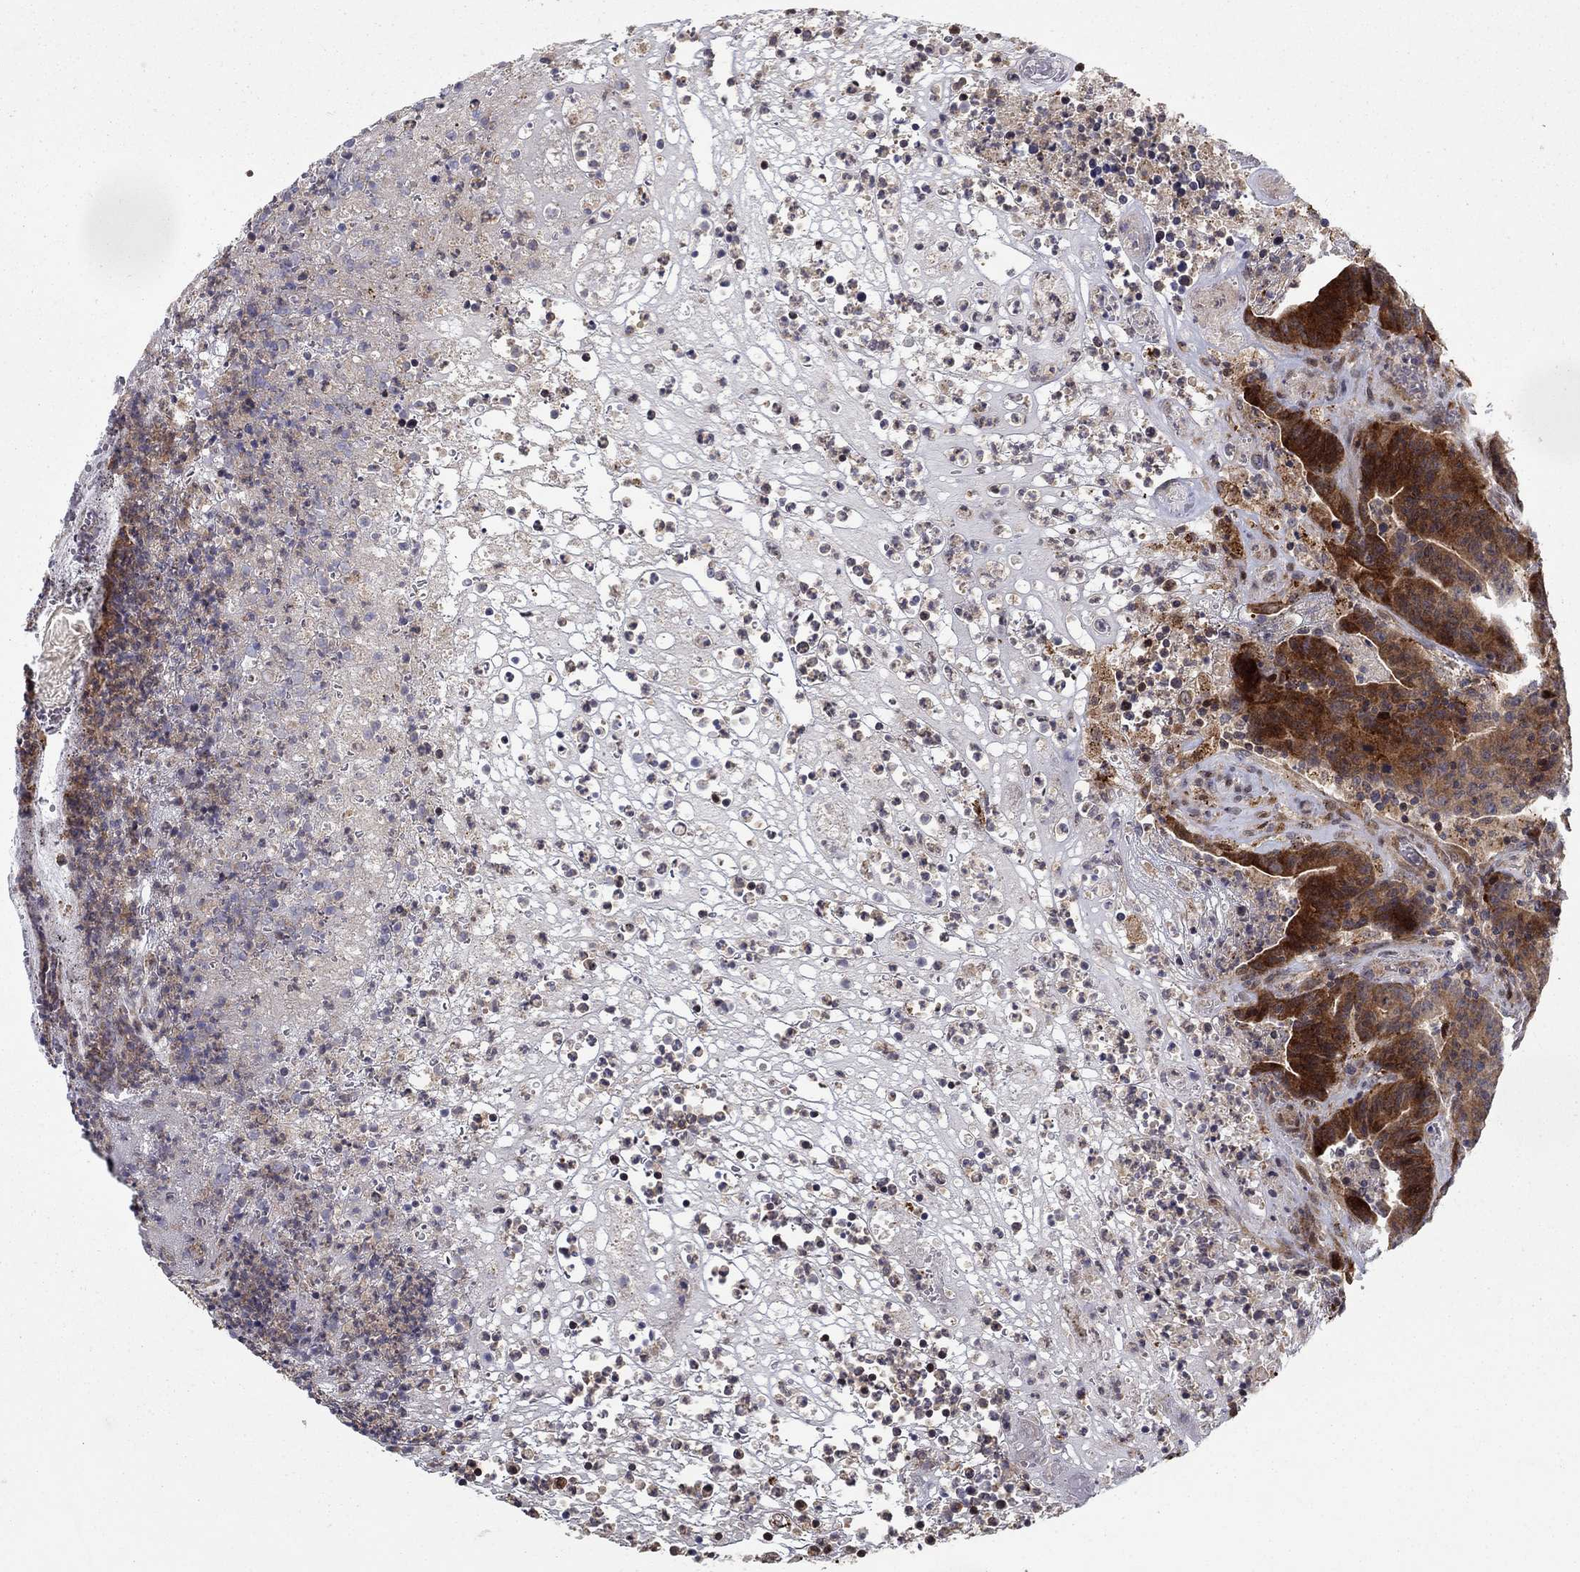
{"staining": {"intensity": "strong", "quantity": ">75%", "location": "cytoplasmic/membranous"}, "tissue": "colorectal cancer", "cell_type": "Tumor cells", "image_type": "cancer", "snomed": [{"axis": "morphology", "description": "Adenocarcinoma, NOS"}, {"axis": "topography", "description": "Colon"}], "caption": "Protein staining reveals strong cytoplasmic/membranous expression in about >75% of tumor cells in colorectal adenocarcinoma.", "gene": "LPCAT4", "patient": {"sex": "female", "age": 75}}